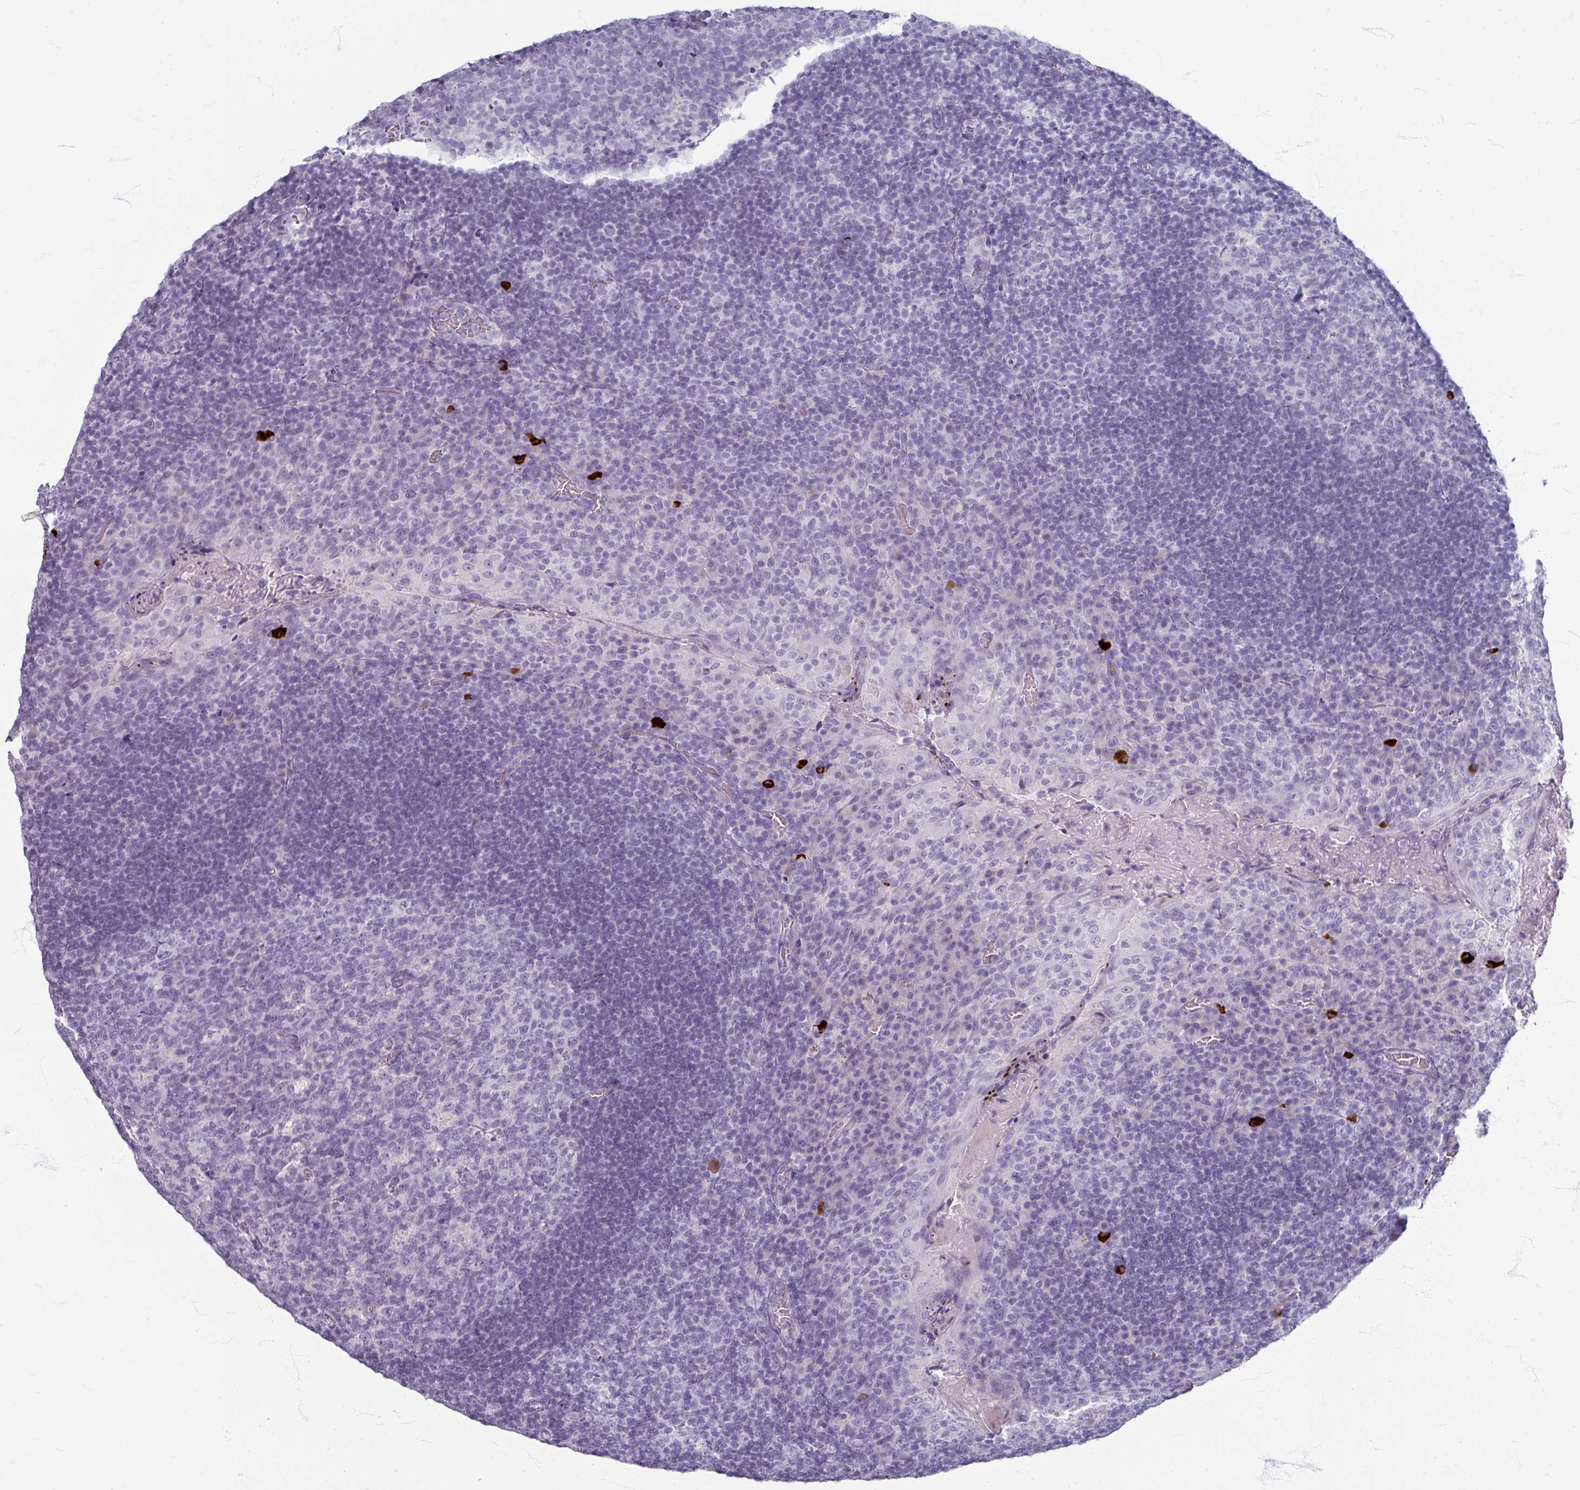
{"staining": {"intensity": "negative", "quantity": "none", "location": "none"}, "tissue": "tonsil", "cell_type": "Germinal center cells", "image_type": "normal", "snomed": [{"axis": "morphology", "description": "Normal tissue, NOS"}, {"axis": "topography", "description": "Tonsil"}], "caption": "This is an IHC micrograph of normal tonsil. There is no expression in germinal center cells.", "gene": "ZNF878", "patient": {"sex": "male", "age": 17}}